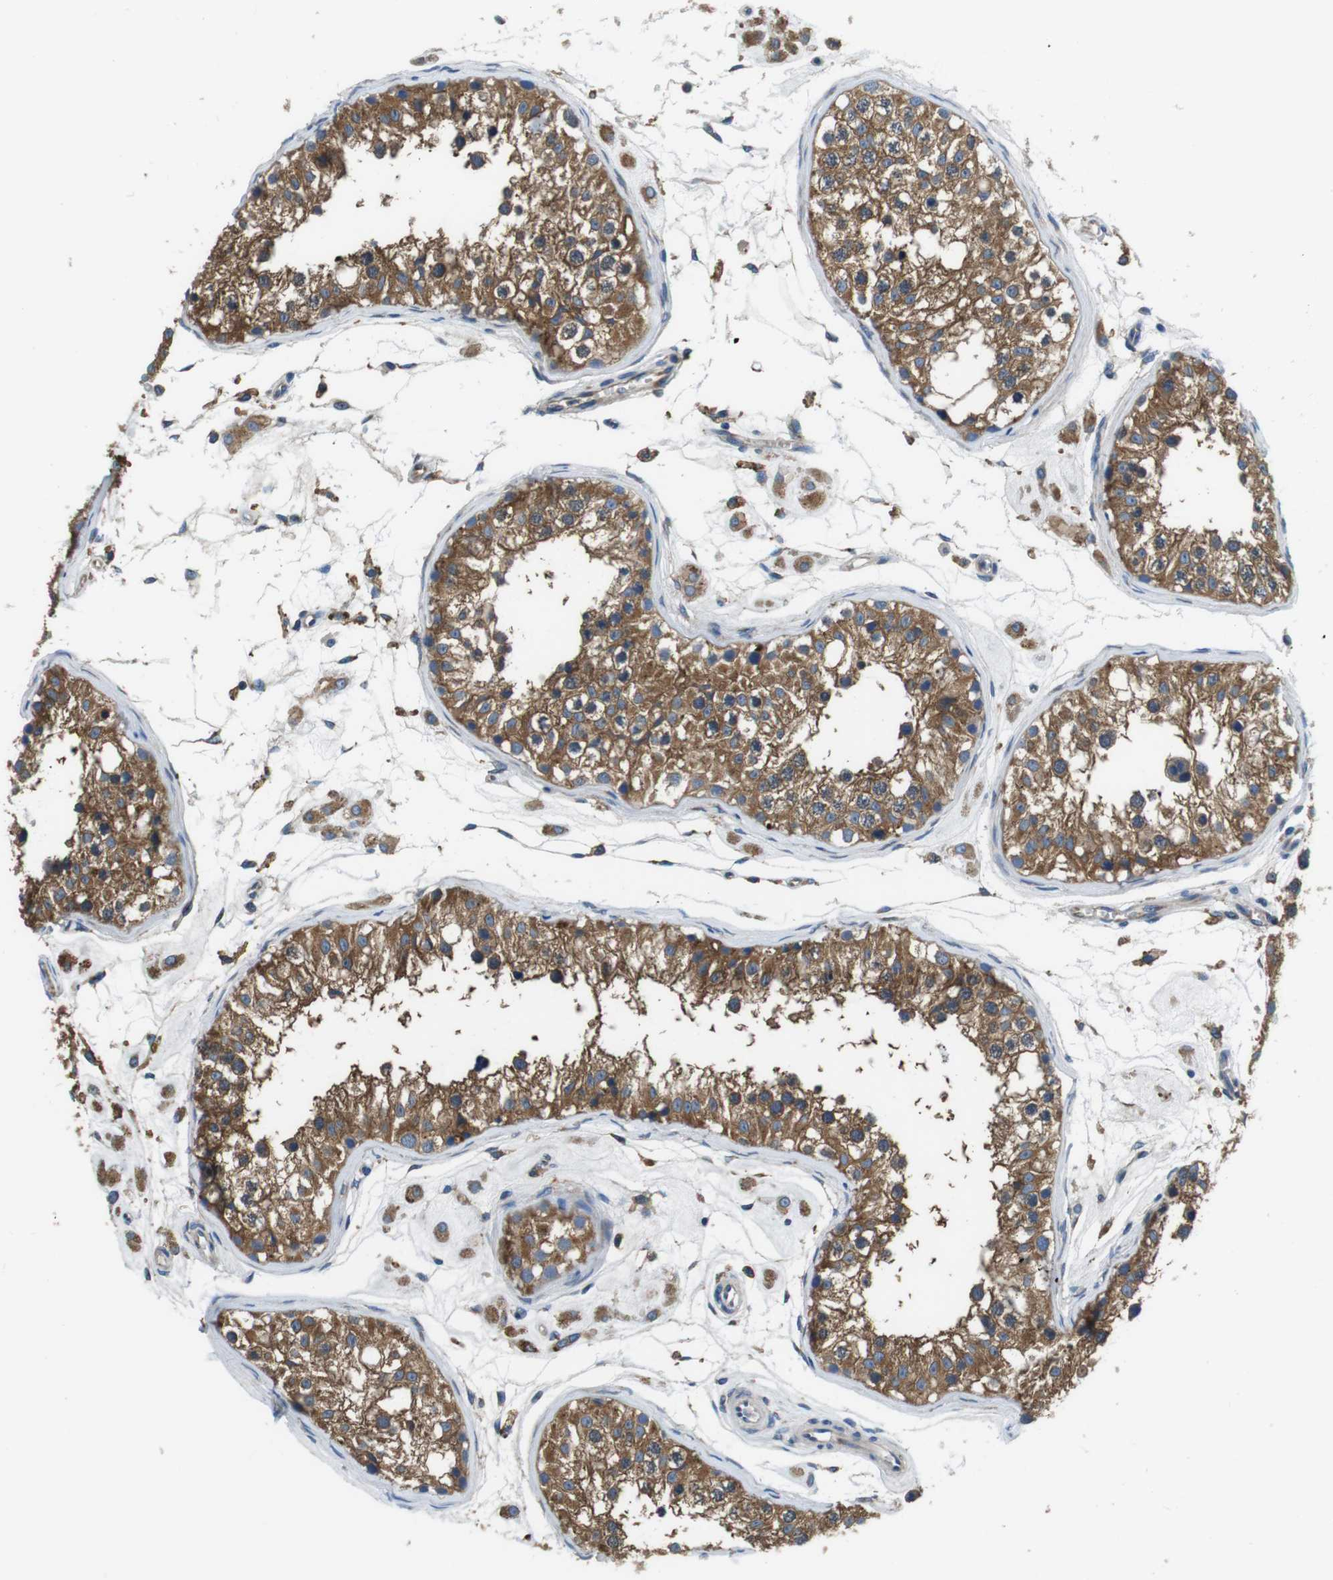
{"staining": {"intensity": "strong", "quantity": ">75%", "location": "cytoplasmic/membranous"}, "tissue": "testis", "cell_type": "Cells in seminiferous ducts", "image_type": "normal", "snomed": [{"axis": "morphology", "description": "Normal tissue, NOS"}, {"axis": "morphology", "description": "Adenocarcinoma, metastatic, NOS"}, {"axis": "topography", "description": "Testis"}], "caption": "Testis stained for a protein reveals strong cytoplasmic/membranous positivity in cells in seminiferous ducts. The staining was performed using DAB to visualize the protein expression in brown, while the nuclei were stained in blue with hematoxylin (Magnification: 20x).", "gene": "DENND4C", "patient": {"sex": "male", "age": 26}}